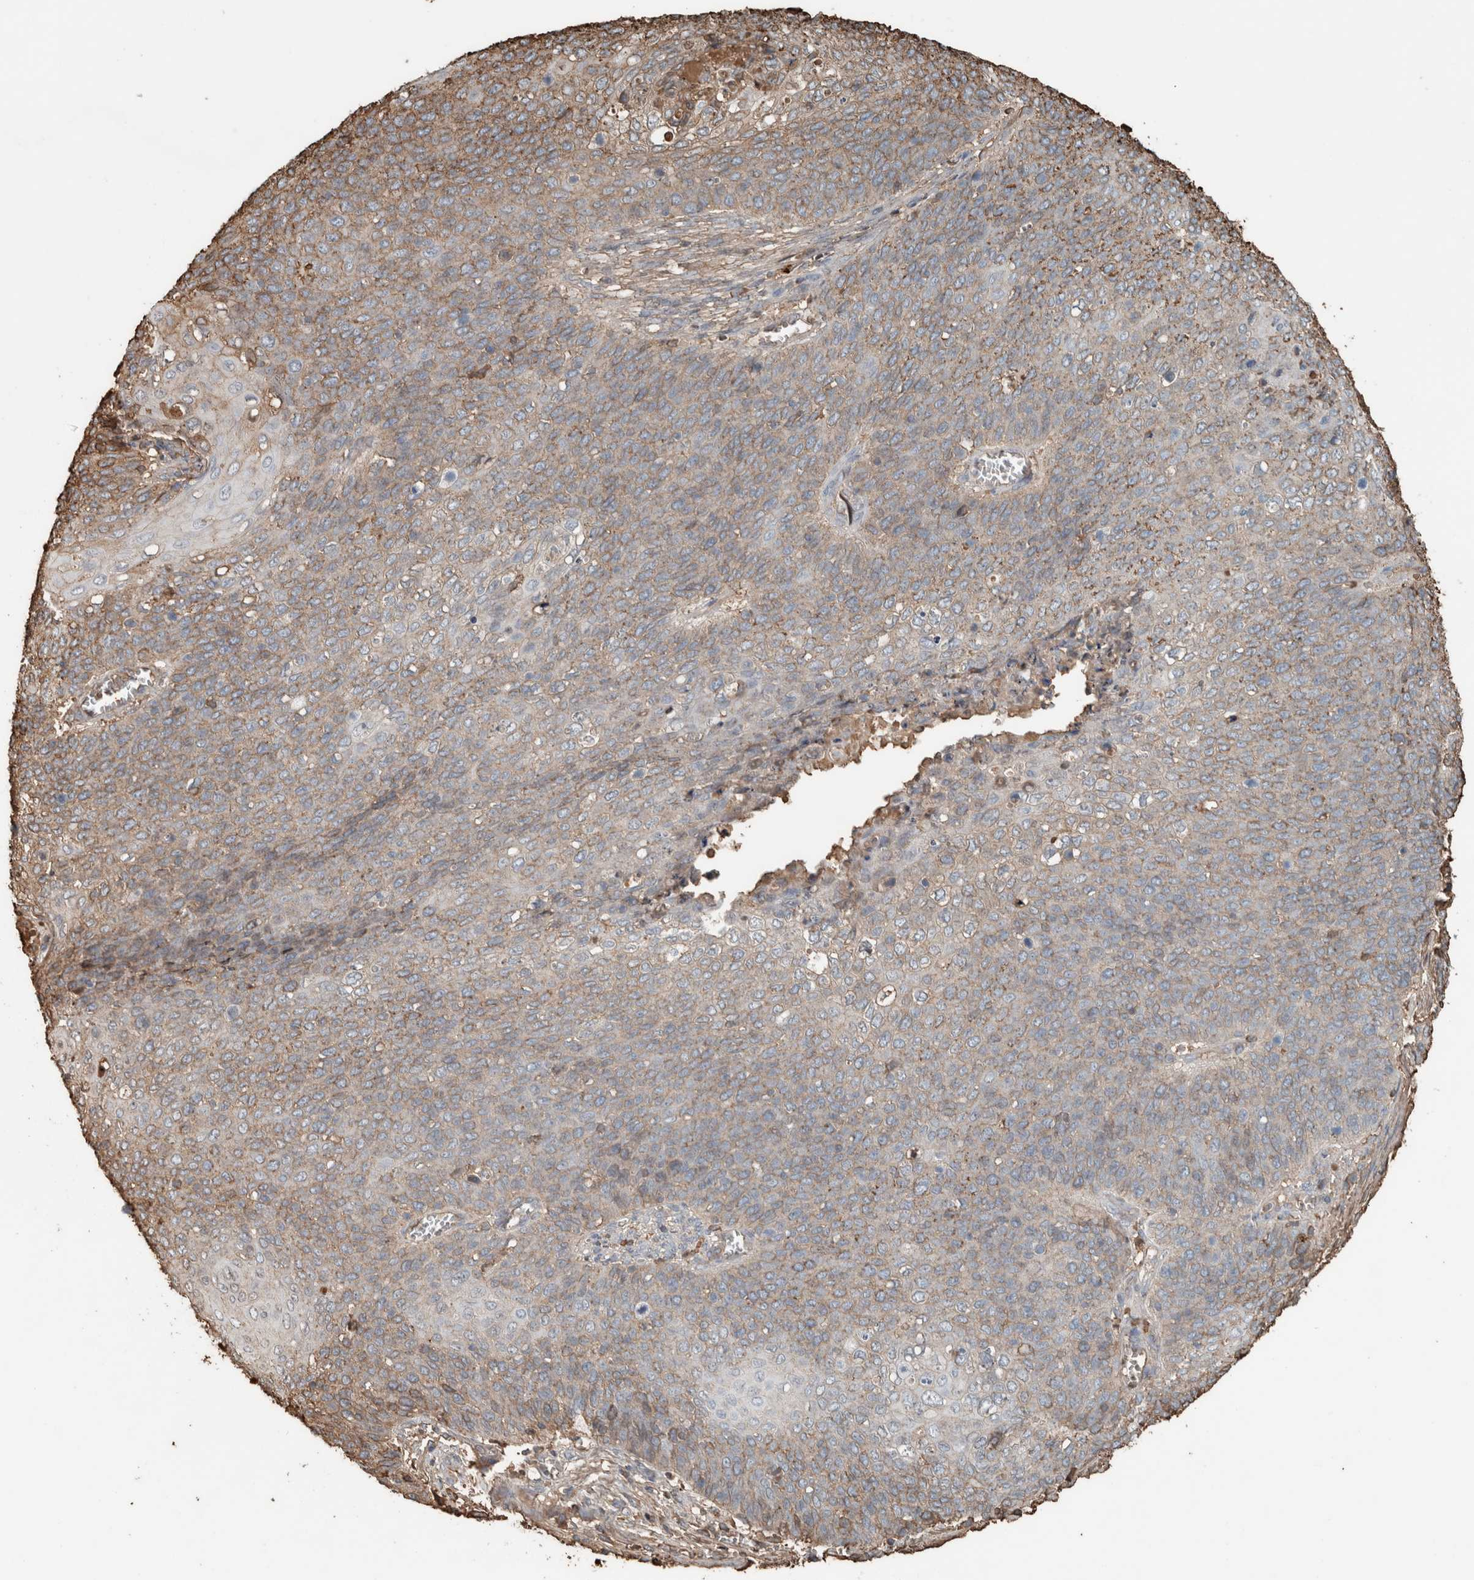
{"staining": {"intensity": "weak", "quantity": "25%-75%", "location": "cytoplasmic/membranous"}, "tissue": "cervical cancer", "cell_type": "Tumor cells", "image_type": "cancer", "snomed": [{"axis": "morphology", "description": "Squamous cell carcinoma, NOS"}, {"axis": "topography", "description": "Cervix"}], "caption": "Cervical cancer (squamous cell carcinoma) stained with IHC reveals weak cytoplasmic/membranous staining in about 25%-75% of tumor cells.", "gene": "USP34", "patient": {"sex": "female", "age": 39}}